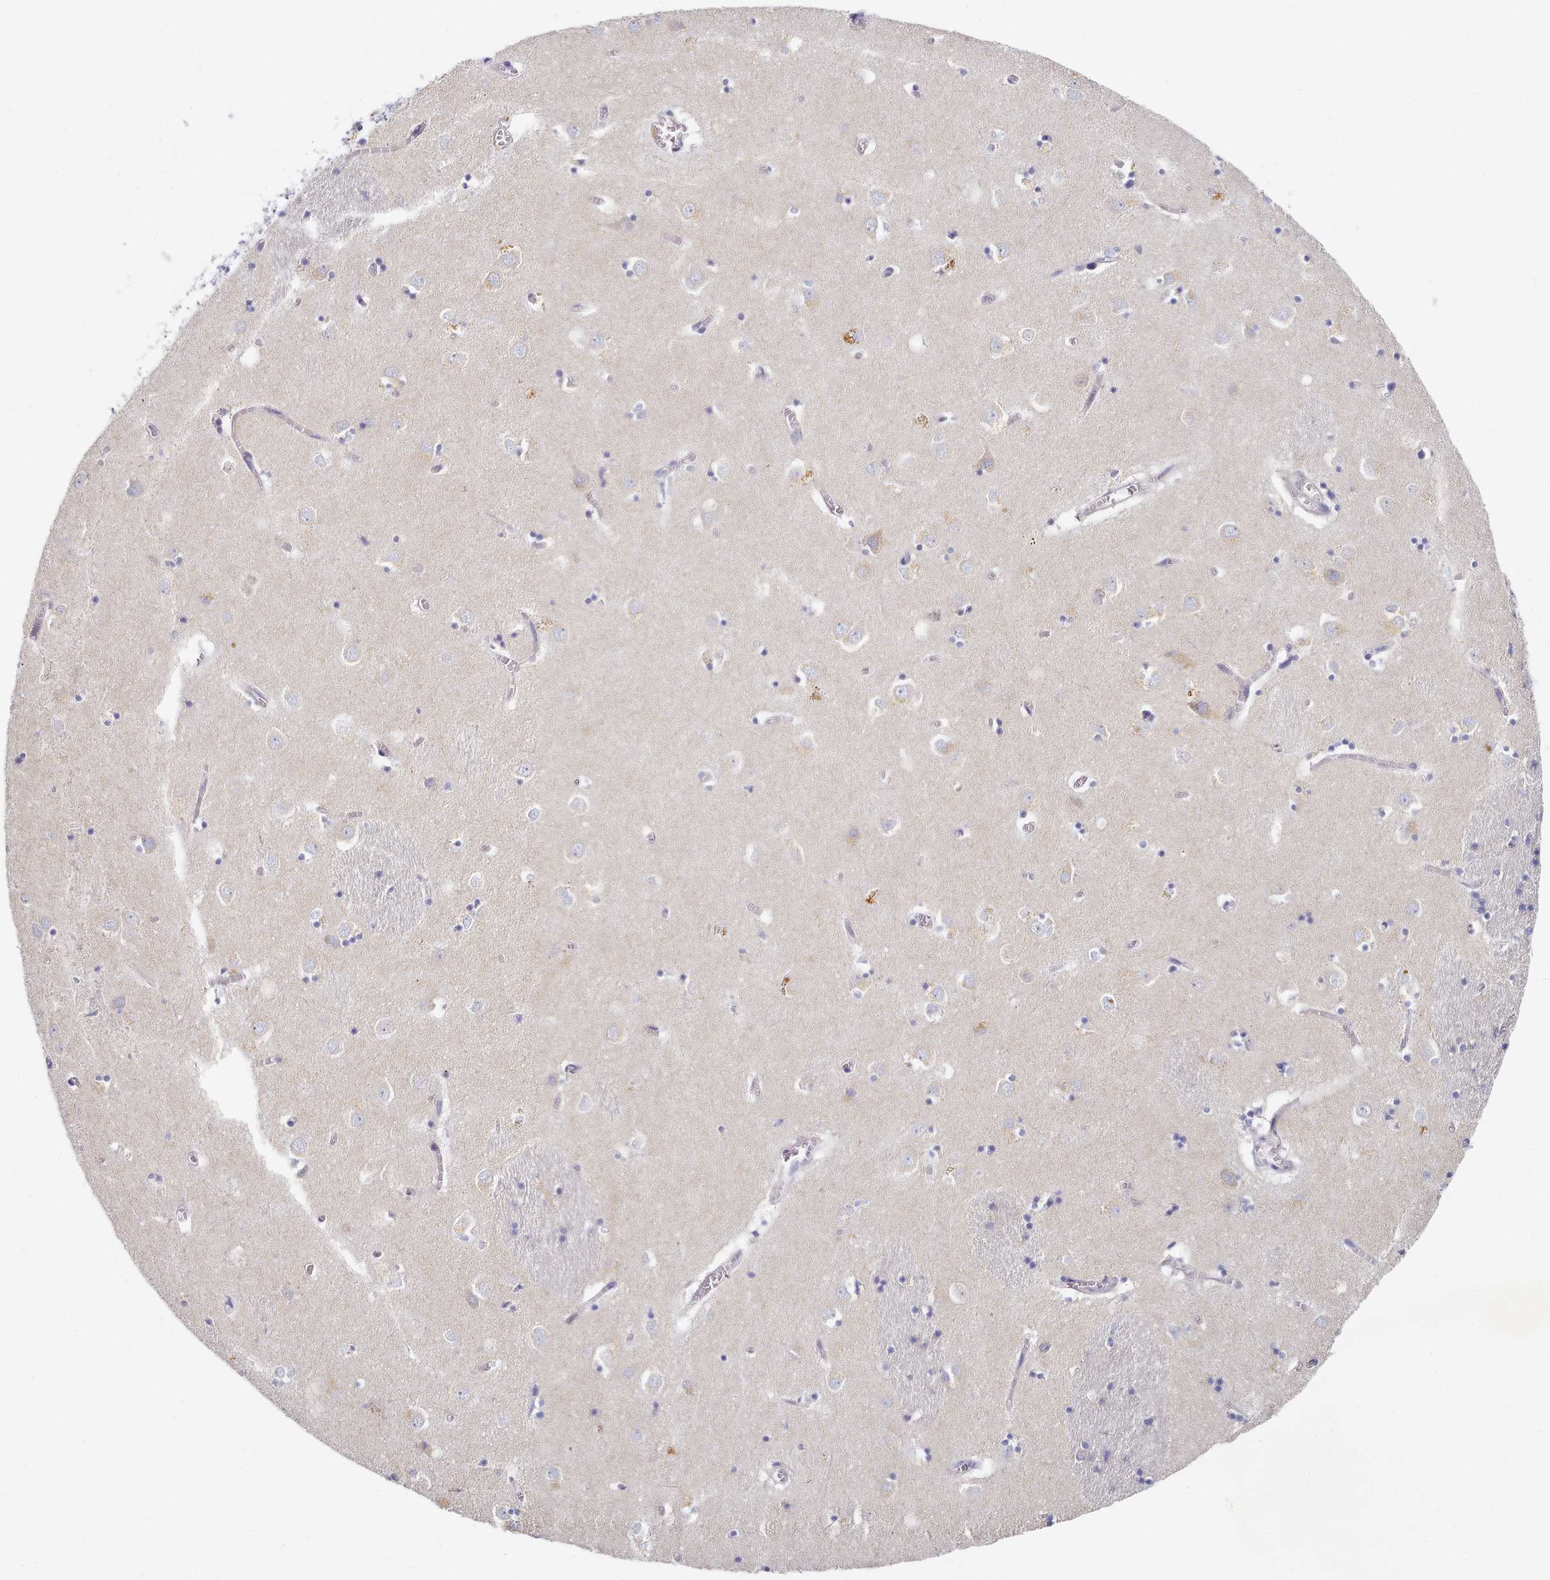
{"staining": {"intensity": "negative", "quantity": "none", "location": "none"}, "tissue": "caudate", "cell_type": "Glial cells", "image_type": "normal", "snomed": [{"axis": "morphology", "description": "Normal tissue, NOS"}, {"axis": "topography", "description": "Lateral ventricle wall"}], "caption": "Protein analysis of benign caudate exhibits no significant staining in glial cells. (Brightfield microscopy of DAB IHC at high magnification).", "gene": "TYW1B", "patient": {"sex": "male", "age": 70}}